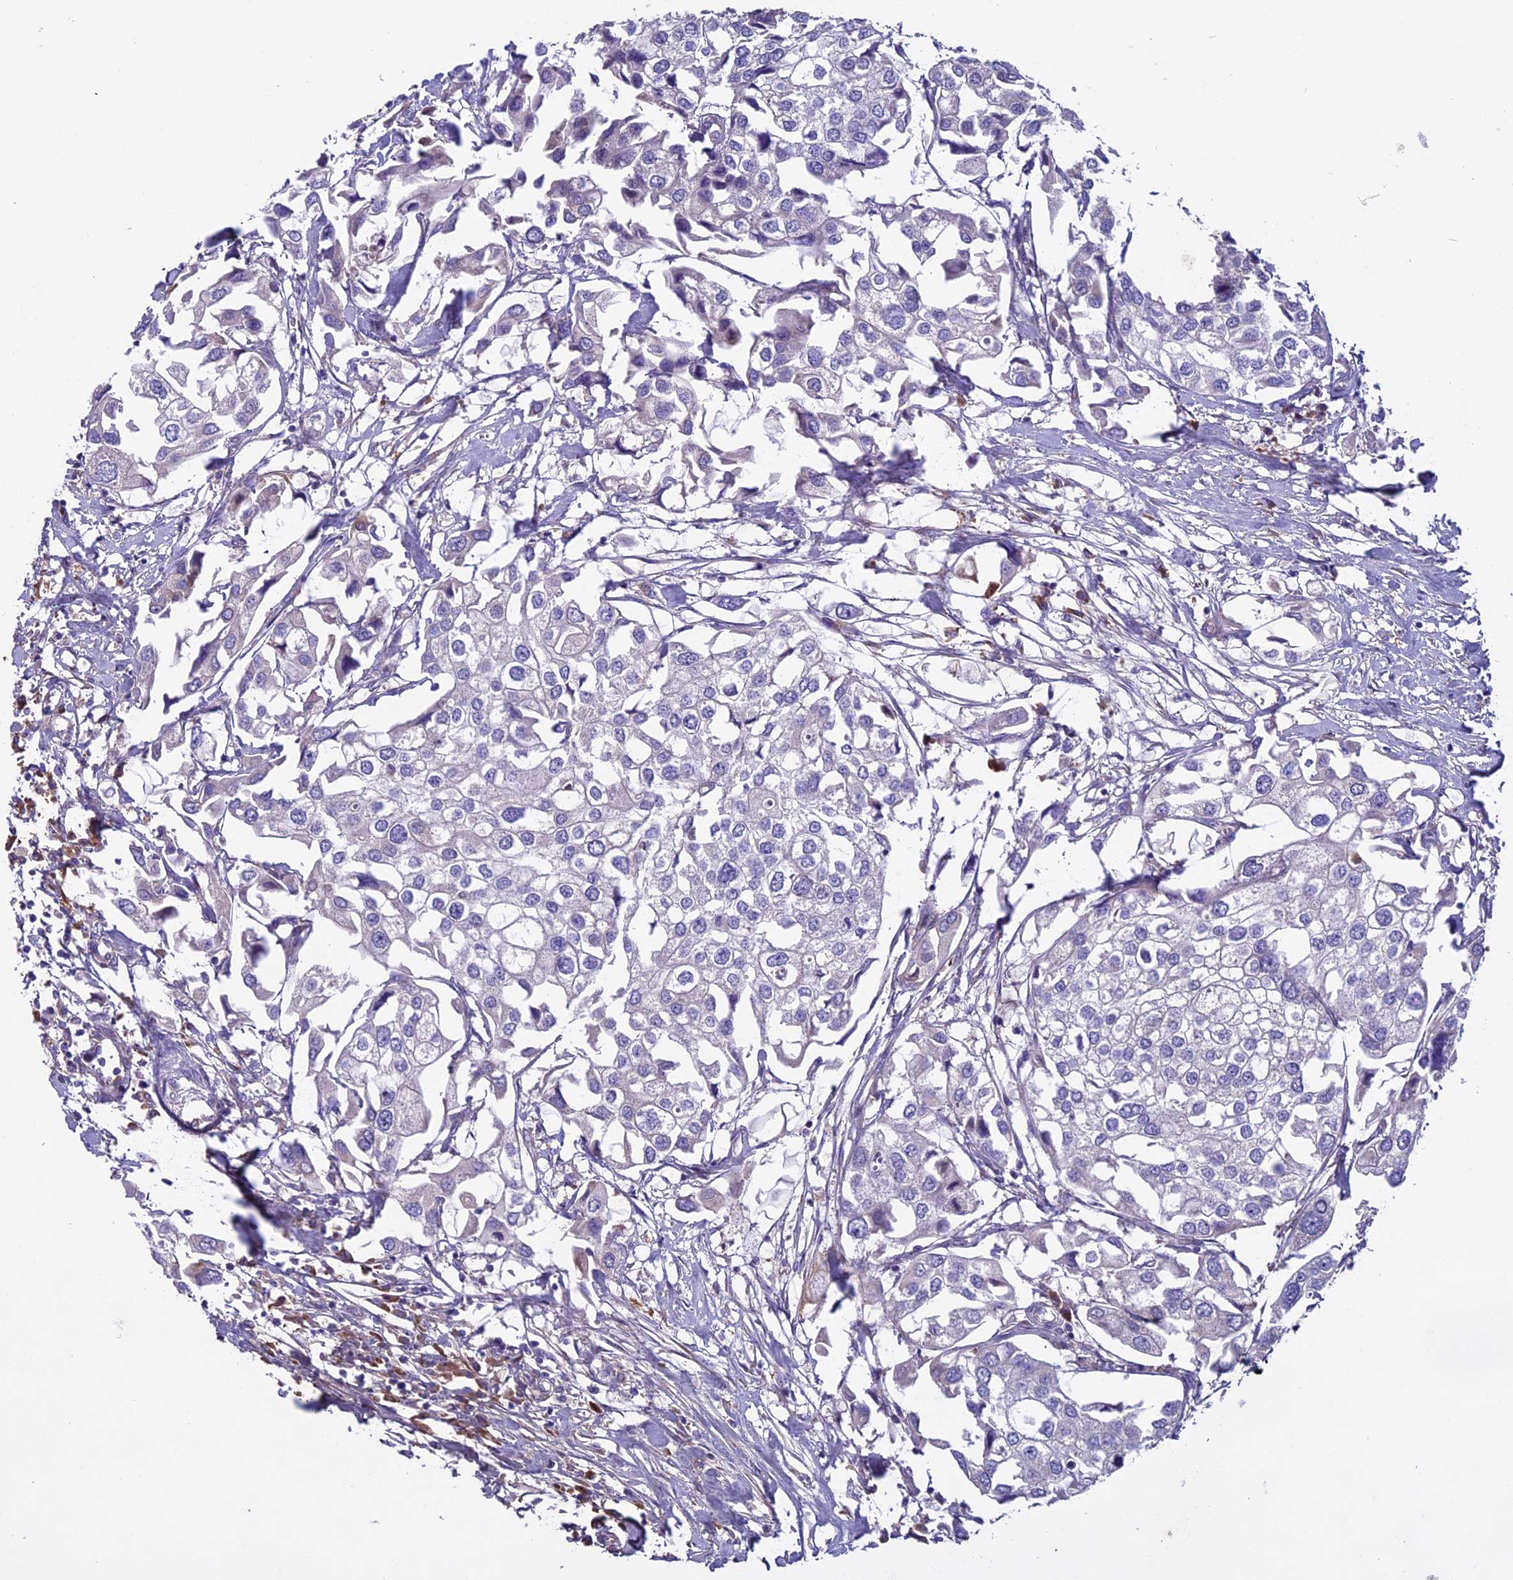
{"staining": {"intensity": "negative", "quantity": "none", "location": "none"}, "tissue": "urothelial cancer", "cell_type": "Tumor cells", "image_type": "cancer", "snomed": [{"axis": "morphology", "description": "Urothelial carcinoma, High grade"}, {"axis": "topography", "description": "Urinary bladder"}], "caption": "IHC histopathology image of high-grade urothelial carcinoma stained for a protein (brown), which shows no staining in tumor cells.", "gene": "DCTN5", "patient": {"sex": "male", "age": 64}}